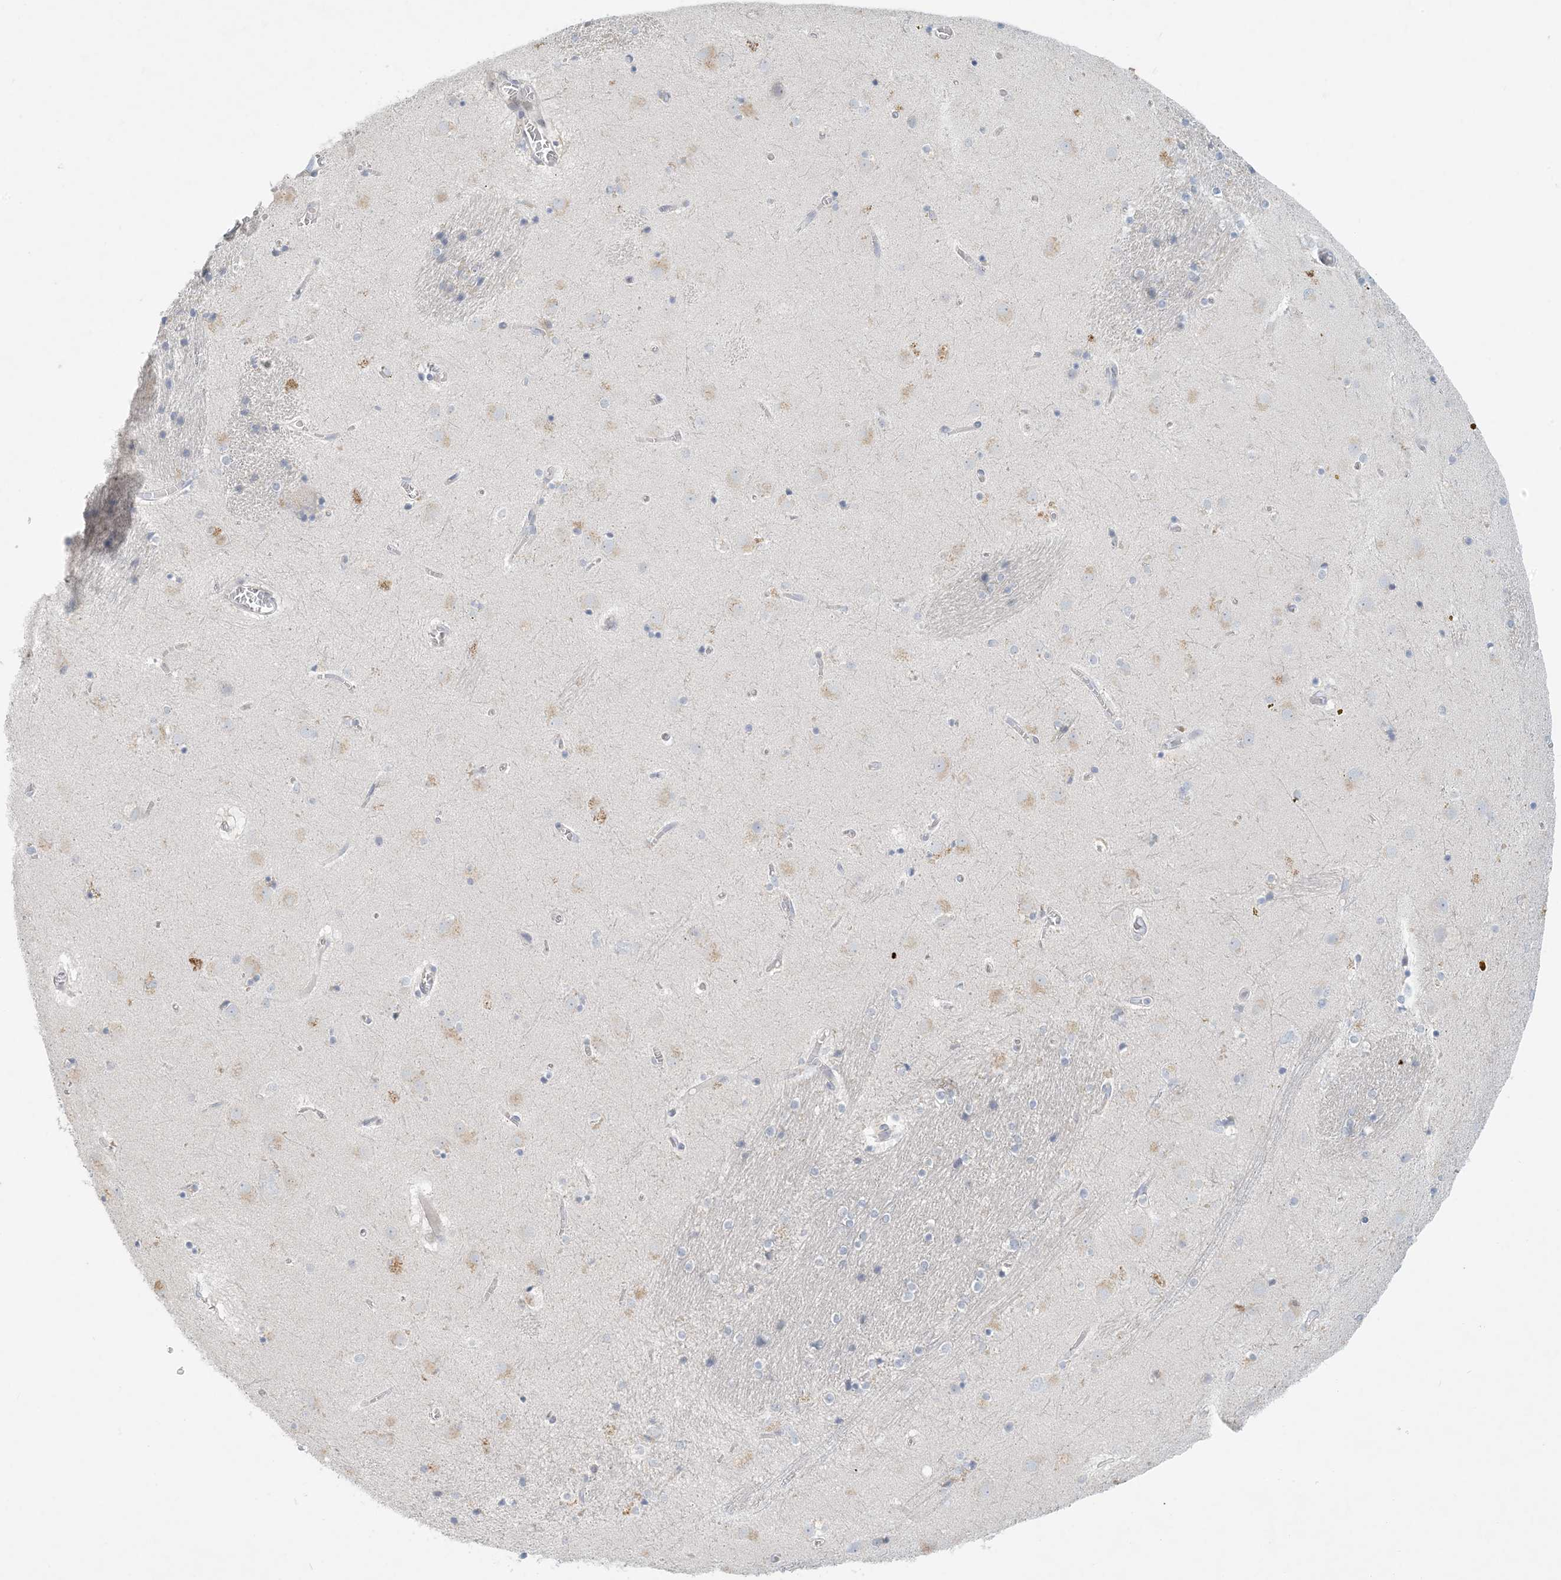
{"staining": {"intensity": "negative", "quantity": "none", "location": "none"}, "tissue": "caudate", "cell_type": "Glial cells", "image_type": "normal", "snomed": [{"axis": "morphology", "description": "Normal tissue, NOS"}, {"axis": "topography", "description": "Lateral ventricle wall"}], "caption": "High power microscopy photomicrograph of an immunohistochemistry photomicrograph of benign caudate, revealing no significant expression in glial cells. (Stains: DAB immunohistochemistry (IHC) with hematoxylin counter stain, Microscopy: brightfield microscopy at high magnification).", "gene": "ZNF385D", "patient": {"sex": "male", "age": 70}}